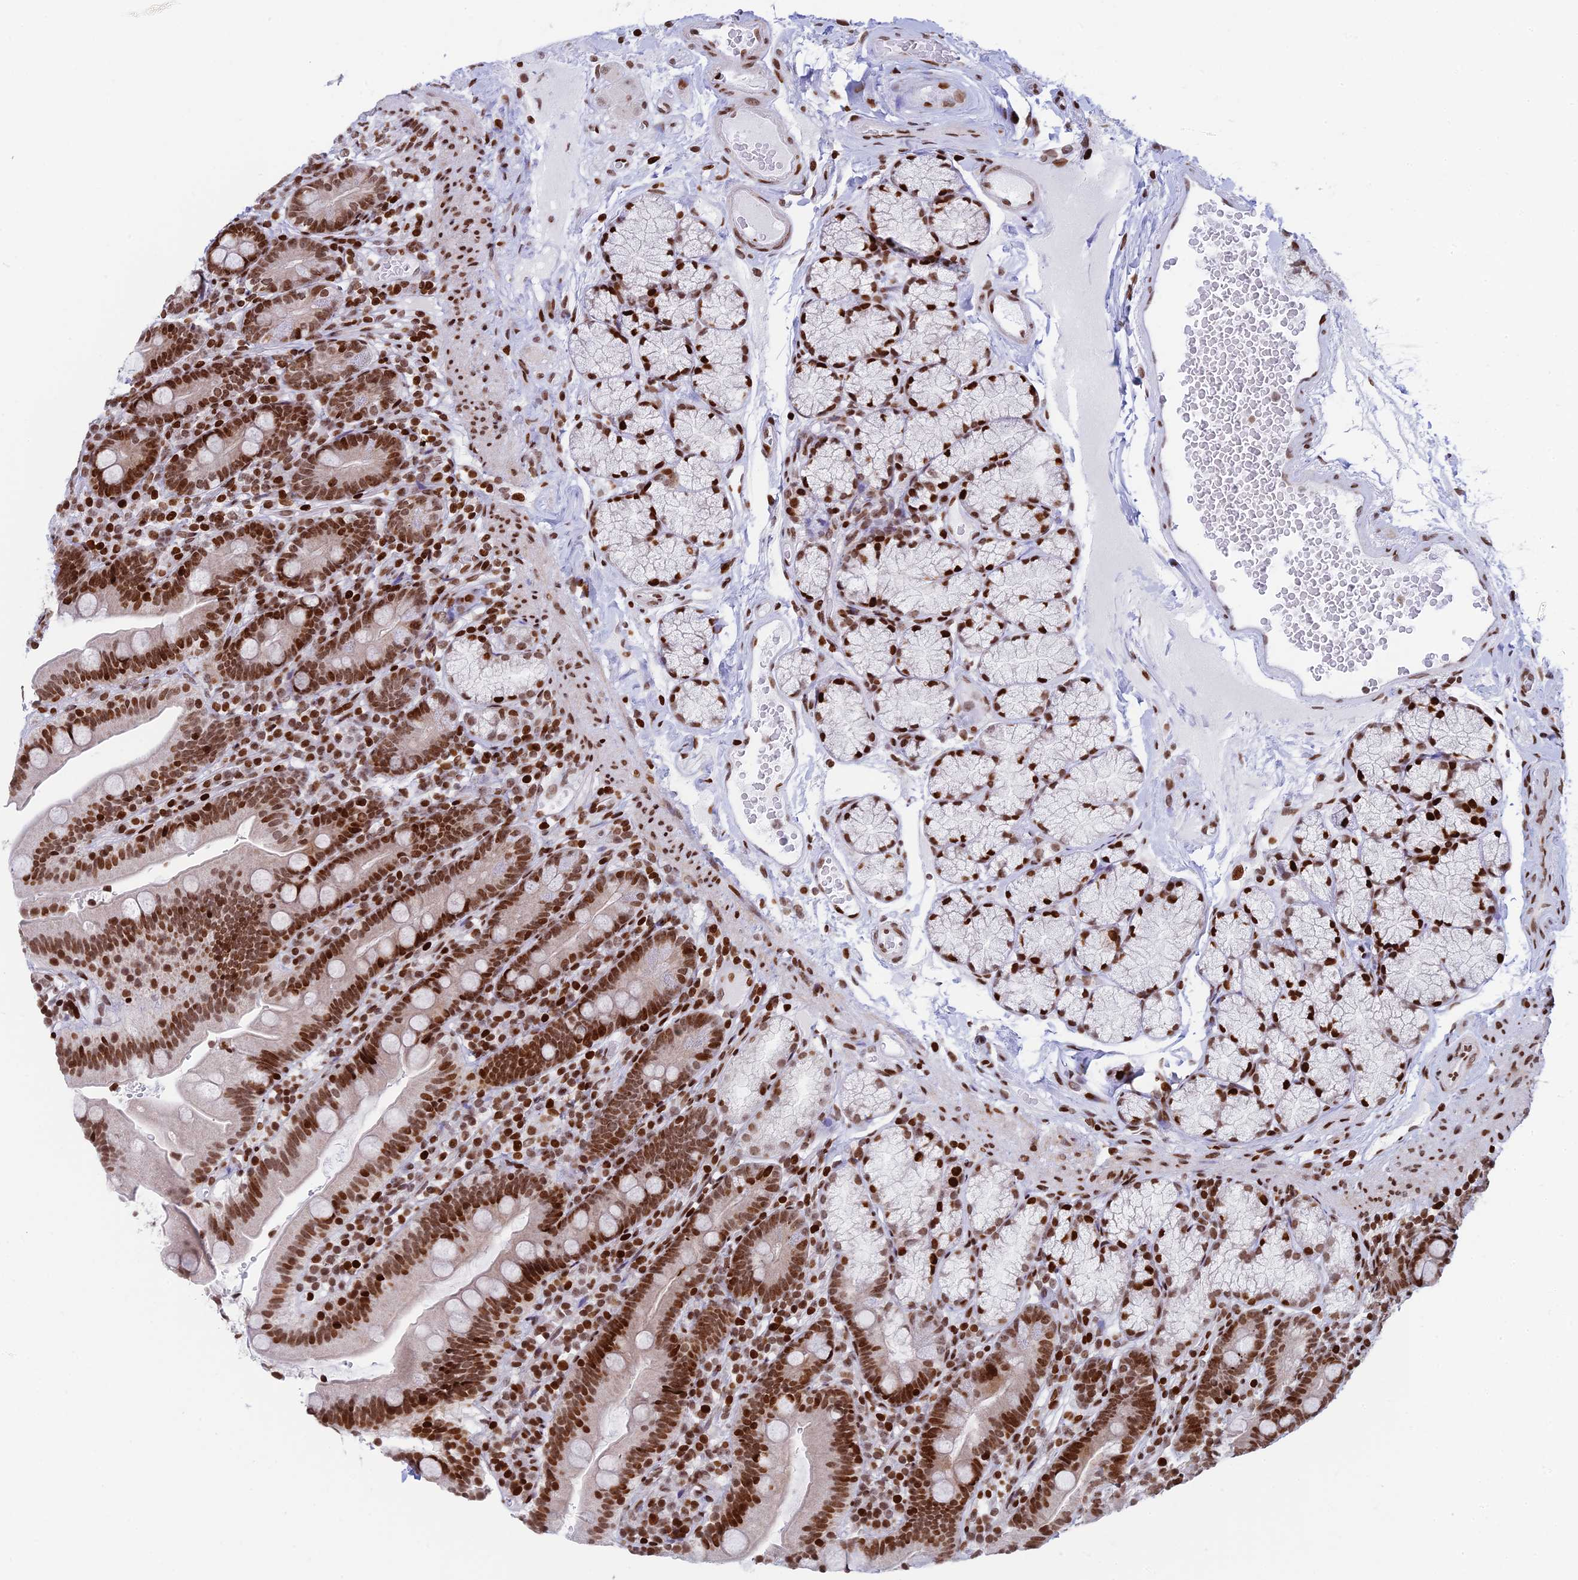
{"staining": {"intensity": "moderate", "quantity": ">75%", "location": "nuclear"}, "tissue": "duodenum", "cell_type": "Glandular cells", "image_type": "normal", "snomed": [{"axis": "morphology", "description": "Normal tissue, NOS"}, {"axis": "topography", "description": "Duodenum"}], "caption": "Brown immunohistochemical staining in normal human duodenum reveals moderate nuclear positivity in about >75% of glandular cells. (Stains: DAB in brown, nuclei in blue, Microscopy: brightfield microscopy at high magnification).", "gene": "RPAP1", "patient": {"sex": "female", "age": 67}}